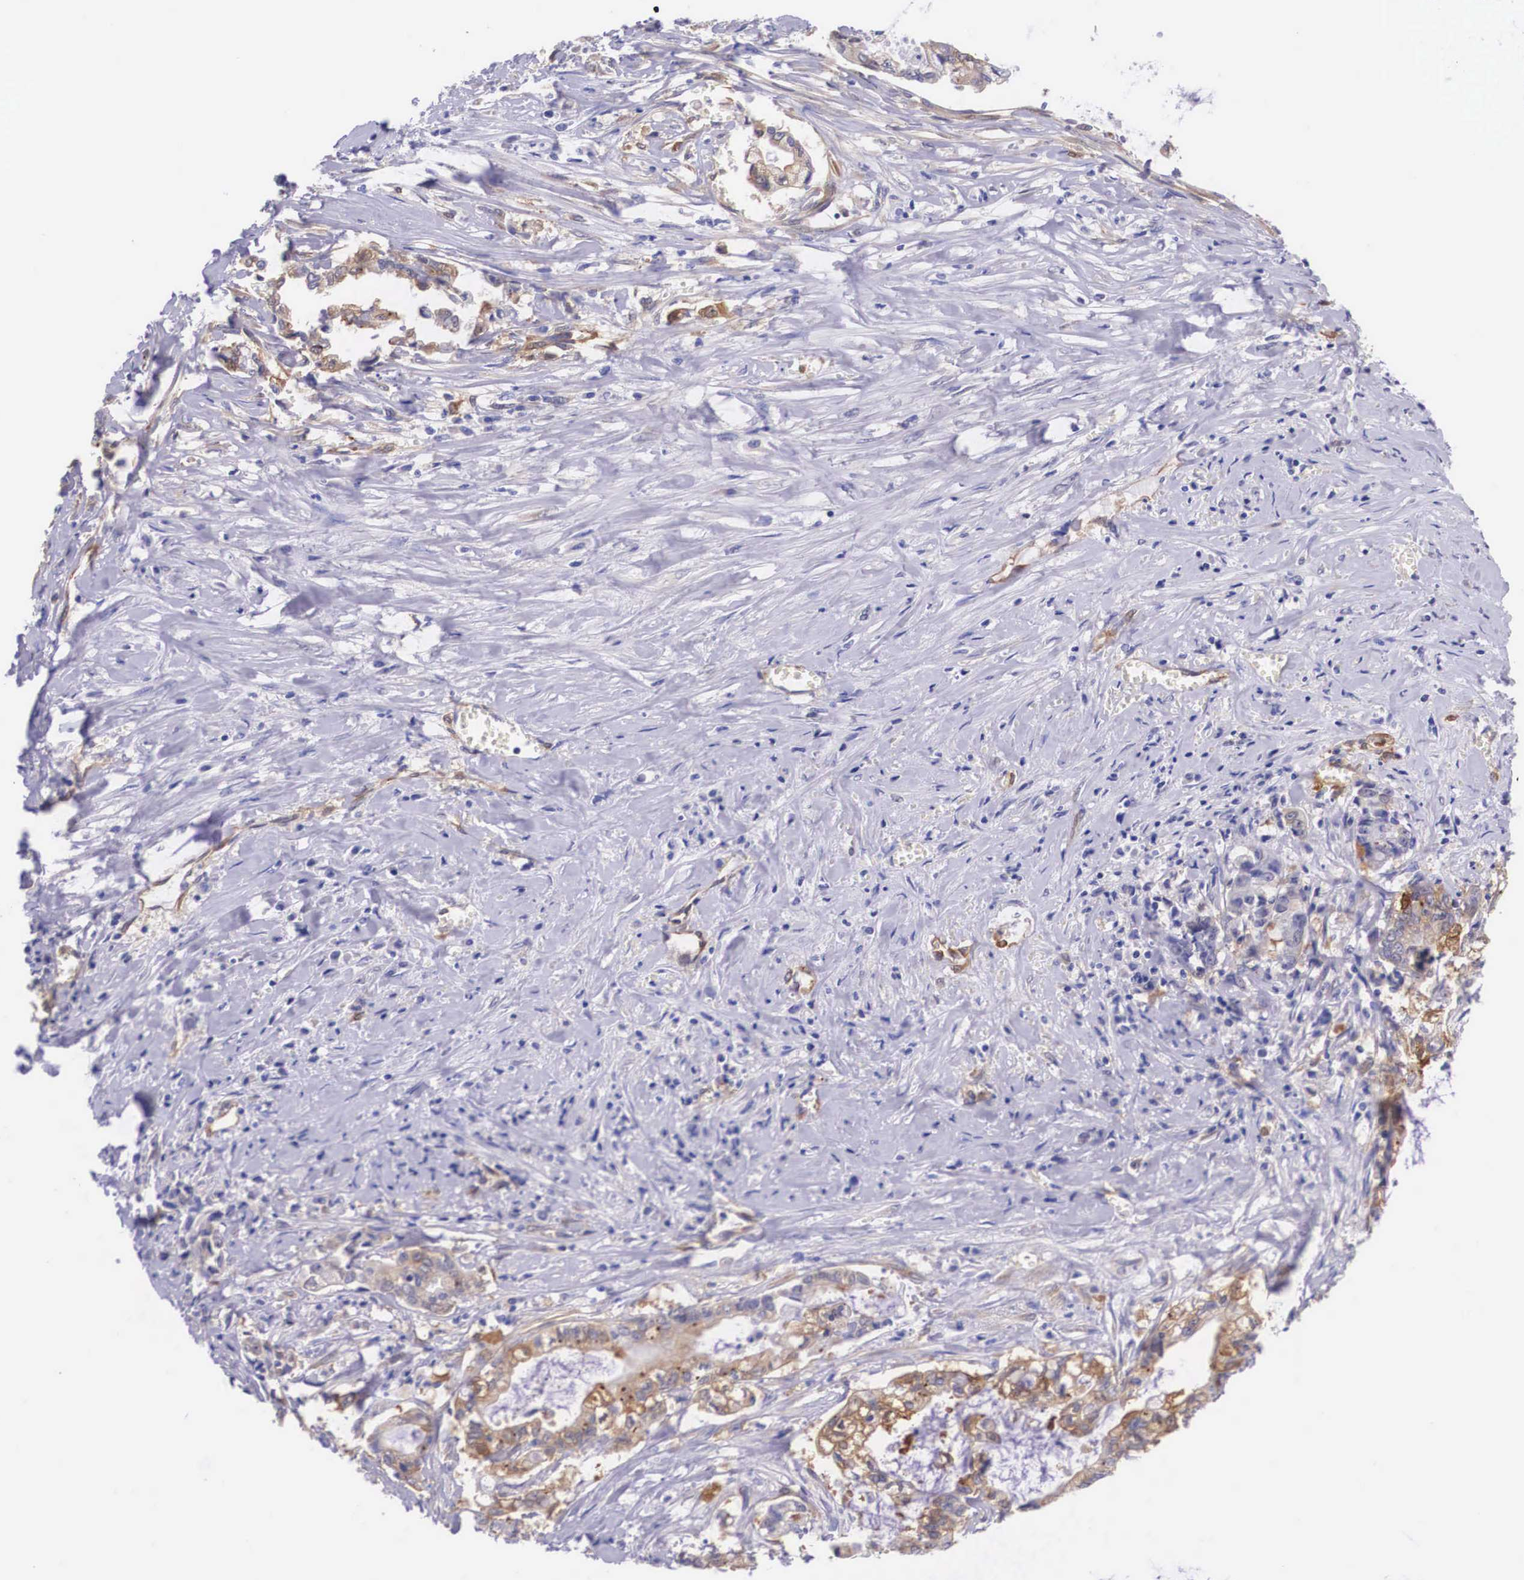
{"staining": {"intensity": "moderate", "quantity": "25%-75%", "location": "cytoplasmic/membranous"}, "tissue": "liver cancer", "cell_type": "Tumor cells", "image_type": "cancer", "snomed": [{"axis": "morphology", "description": "Cholangiocarcinoma"}, {"axis": "topography", "description": "Liver"}], "caption": "Tumor cells show medium levels of moderate cytoplasmic/membranous positivity in approximately 25%-75% of cells in human liver cancer.", "gene": "BCAR1", "patient": {"sex": "male", "age": 57}}